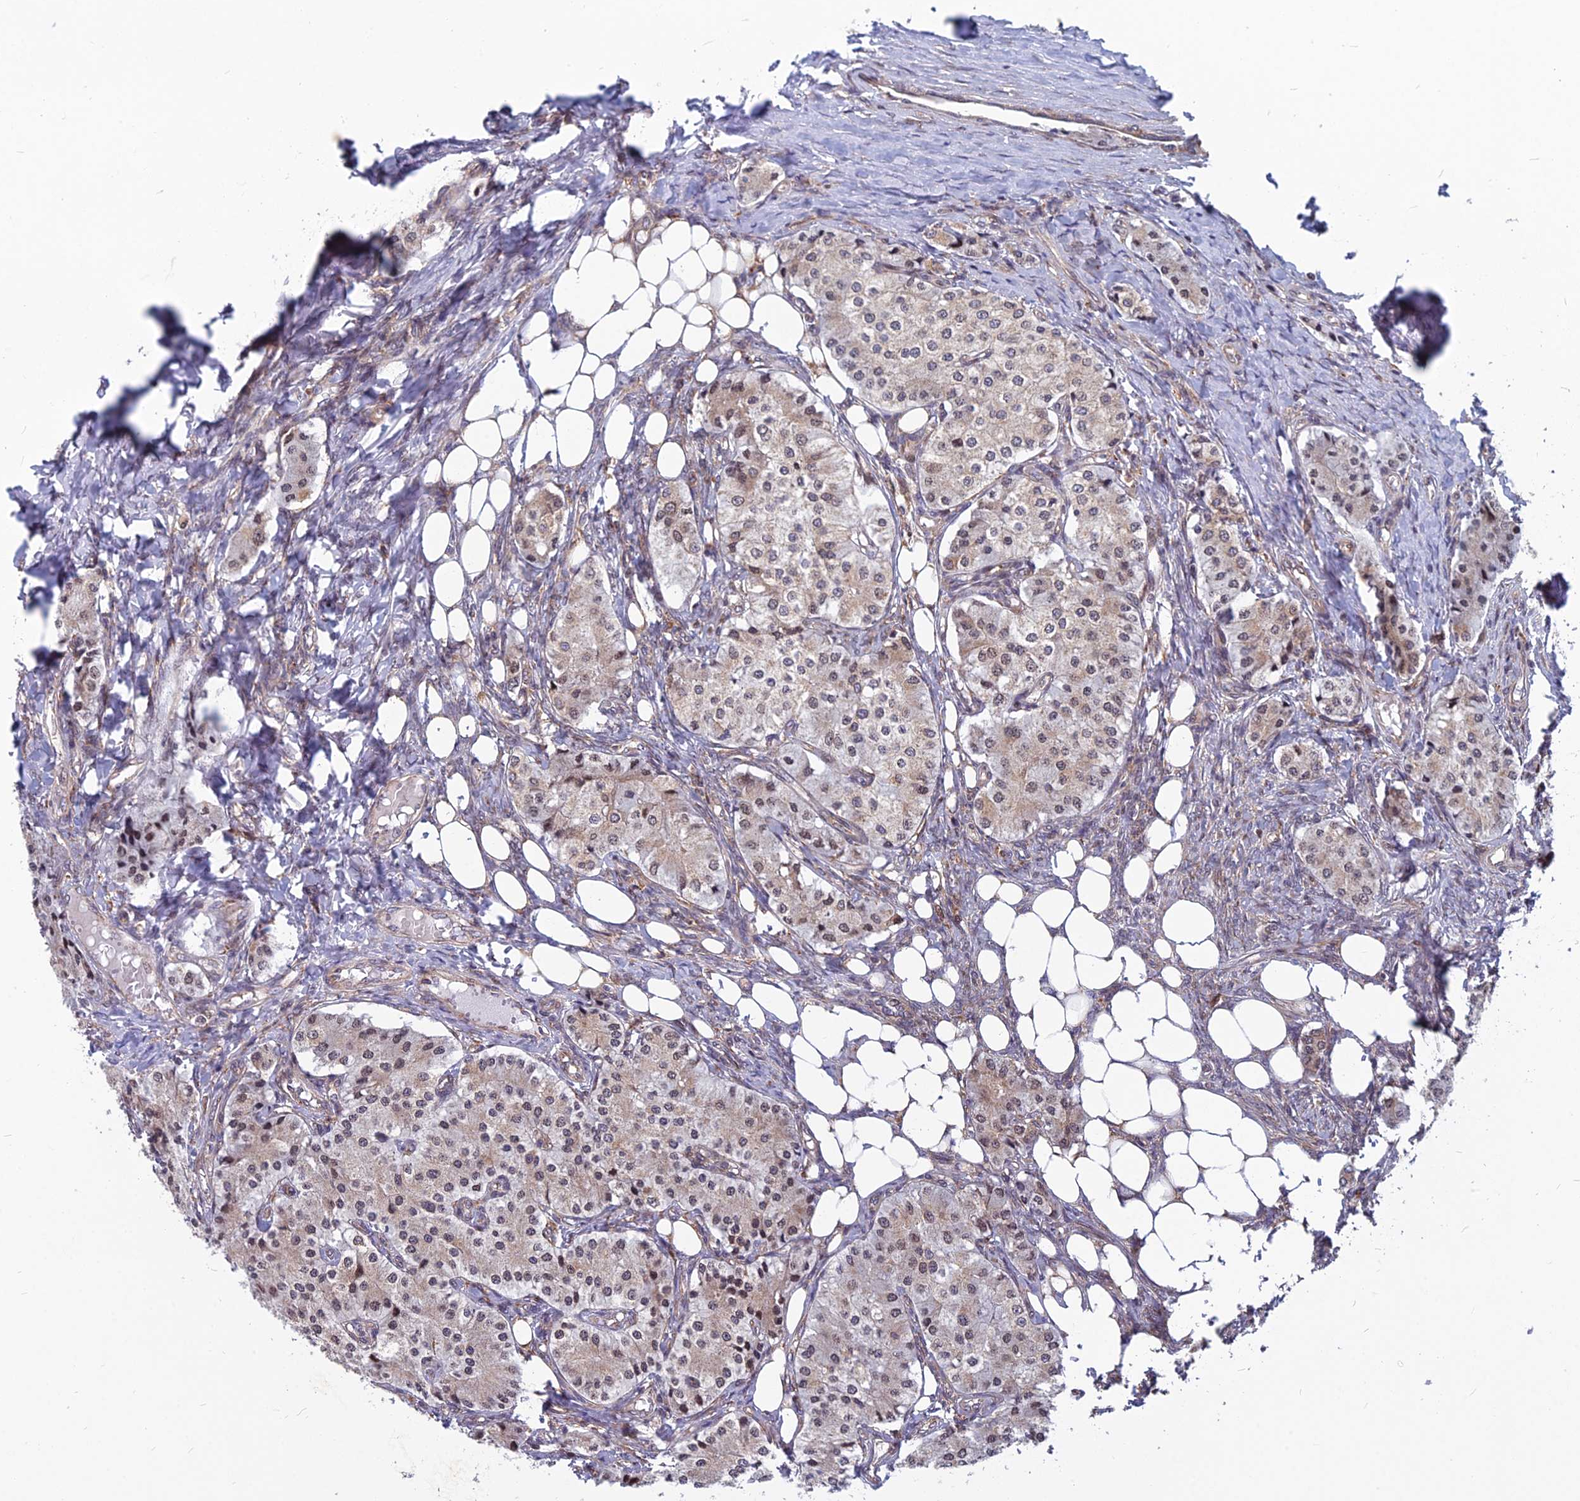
{"staining": {"intensity": "weak", "quantity": "<25%", "location": "cytoplasmic/membranous,nuclear"}, "tissue": "carcinoid", "cell_type": "Tumor cells", "image_type": "cancer", "snomed": [{"axis": "morphology", "description": "Carcinoid, malignant, NOS"}, {"axis": "topography", "description": "Colon"}], "caption": "Immunohistochemistry histopathology image of neoplastic tissue: carcinoid stained with DAB (3,3'-diaminobenzidine) exhibits no significant protein staining in tumor cells.", "gene": "COMMD2", "patient": {"sex": "female", "age": 52}}